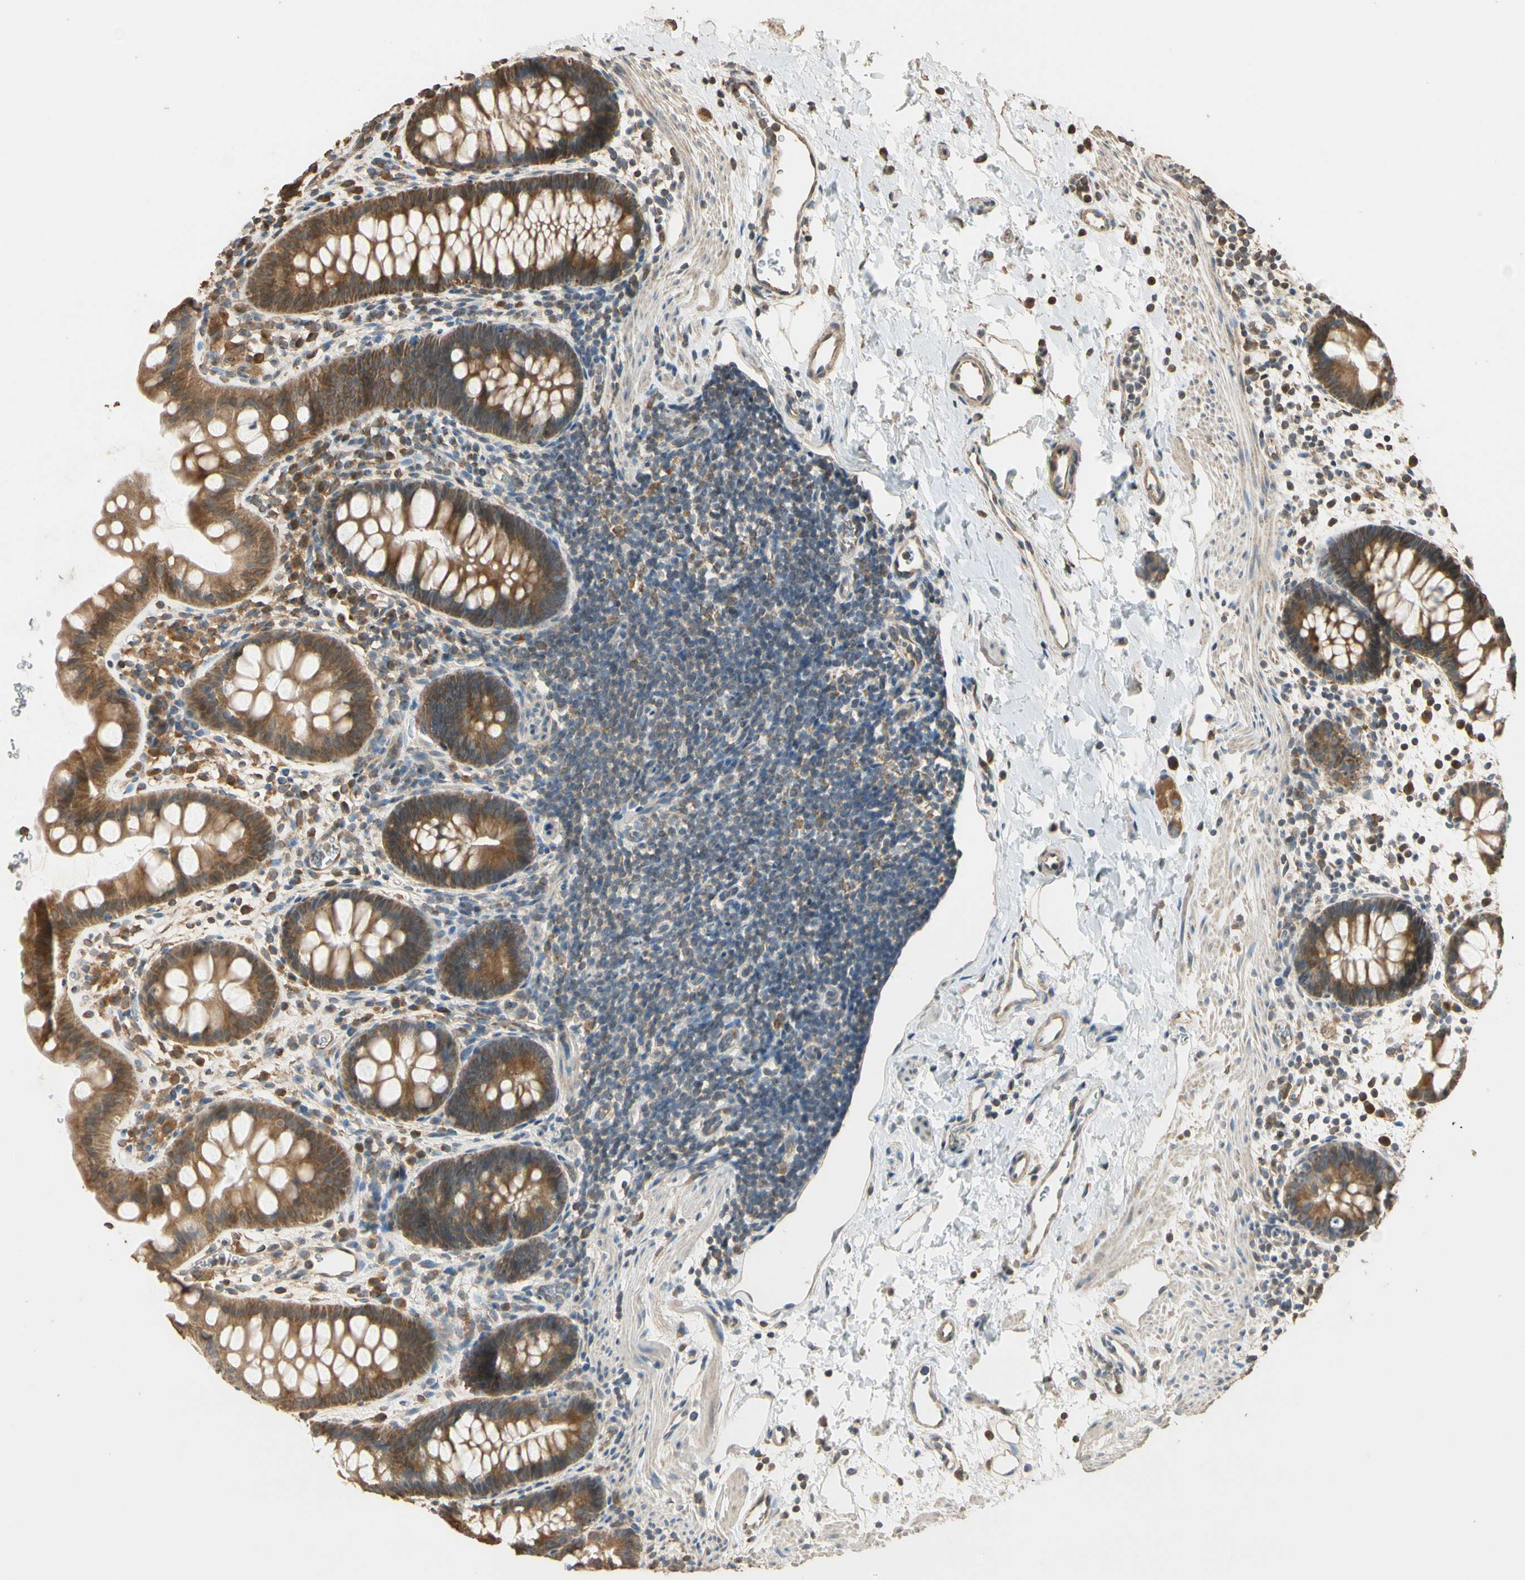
{"staining": {"intensity": "strong", "quantity": ">75%", "location": "cytoplasmic/membranous"}, "tissue": "rectum", "cell_type": "Glandular cells", "image_type": "normal", "snomed": [{"axis": "morphology", "description": "Normal tissue, NOS"}, {"axis": "topography", "description": "Rectum"}], "caption": "Immunohistochemical staining of unremarkable human rectum displays strong cytoplasmic/membranous protein expression in about >75% of glandular cells. Immunohistochemistry stains the protein in brown and the nuclei are stained blue.", "gene": "STX18", "patient": {"sex": "female", "age": 24}}